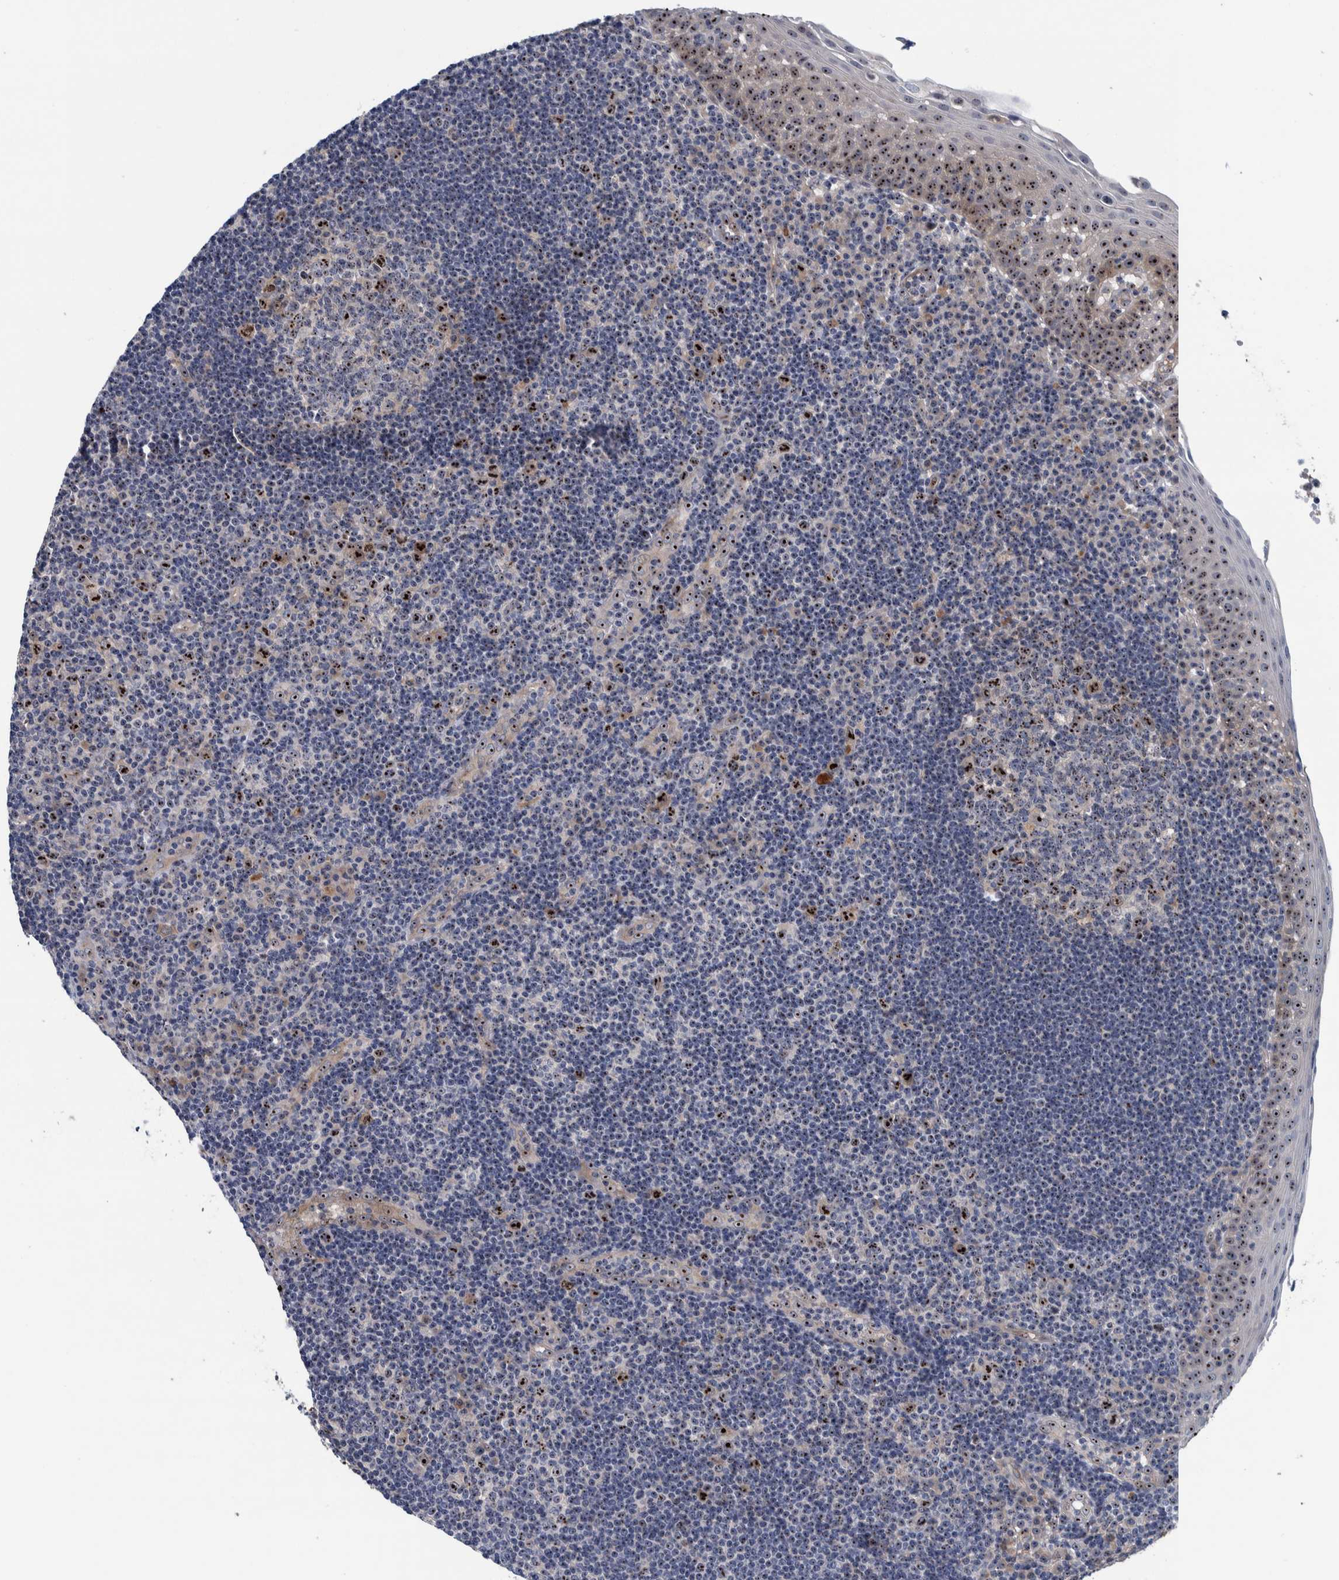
{"staining": {"intensity": "strong", "quantity": "25%-75%", "location": "nuclear"}, "tissue": "tonsil", "cell_type": "Germinal center cells", "image_type": "normal", "snomed": [{"axis": "morphology", "description": "Normal tissue, NOS"}, {"axis": "topography", "description": "Tonsil"}], "caption": "Immunohistochemistry (IHC) of benign tonsil shows high levels of strong nuclear positivity in approximately 25%-75% of germinal center cells. The protein of interest is shown in brown color, while the nuclei are stained blue.", "gene": "NOL11", "patient": {"sex": "female", "age": 40}}